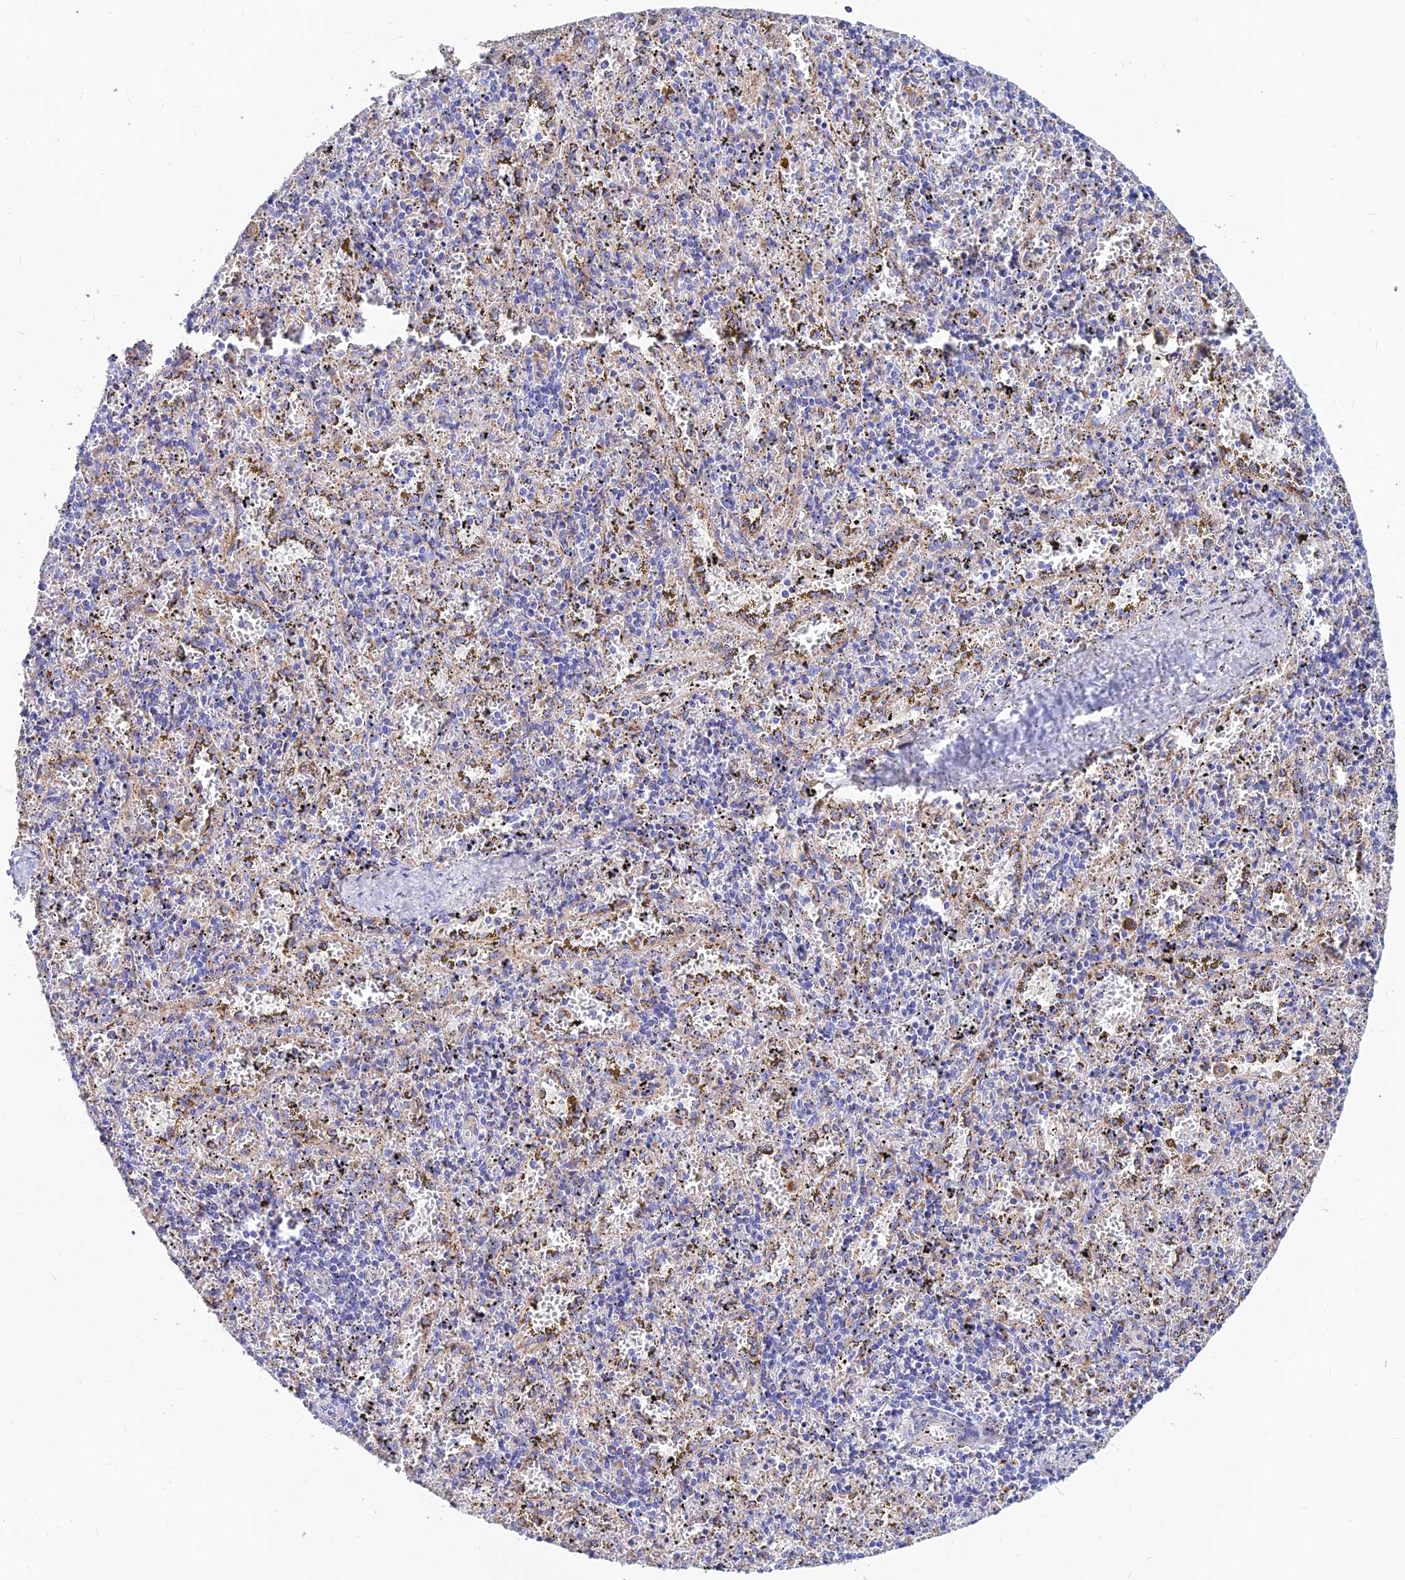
{"staining": {"intensity": "moderate", "quantity": "<25%", "location": "cytoplasmic/membranous"}, "tissue": "spleen", "cell_type": "Cells in red pulp", "image_type": "normal", "snomed": [{"axis": "morphology", "description": "Normal tissue, NOS"}, {"axis": "topography", "description": "Spleen"}], "caption": "Immunohistochemical staining of benign human spleen demonstrates <25% levels of moderate cytoplasmic/membranous protein staining in approximately <25% of cells in red pulp. (IHC, brightfield microscopy, high magnification).", "gene": "SPNS1", "patient": {"sex": "male", "age": 11}}